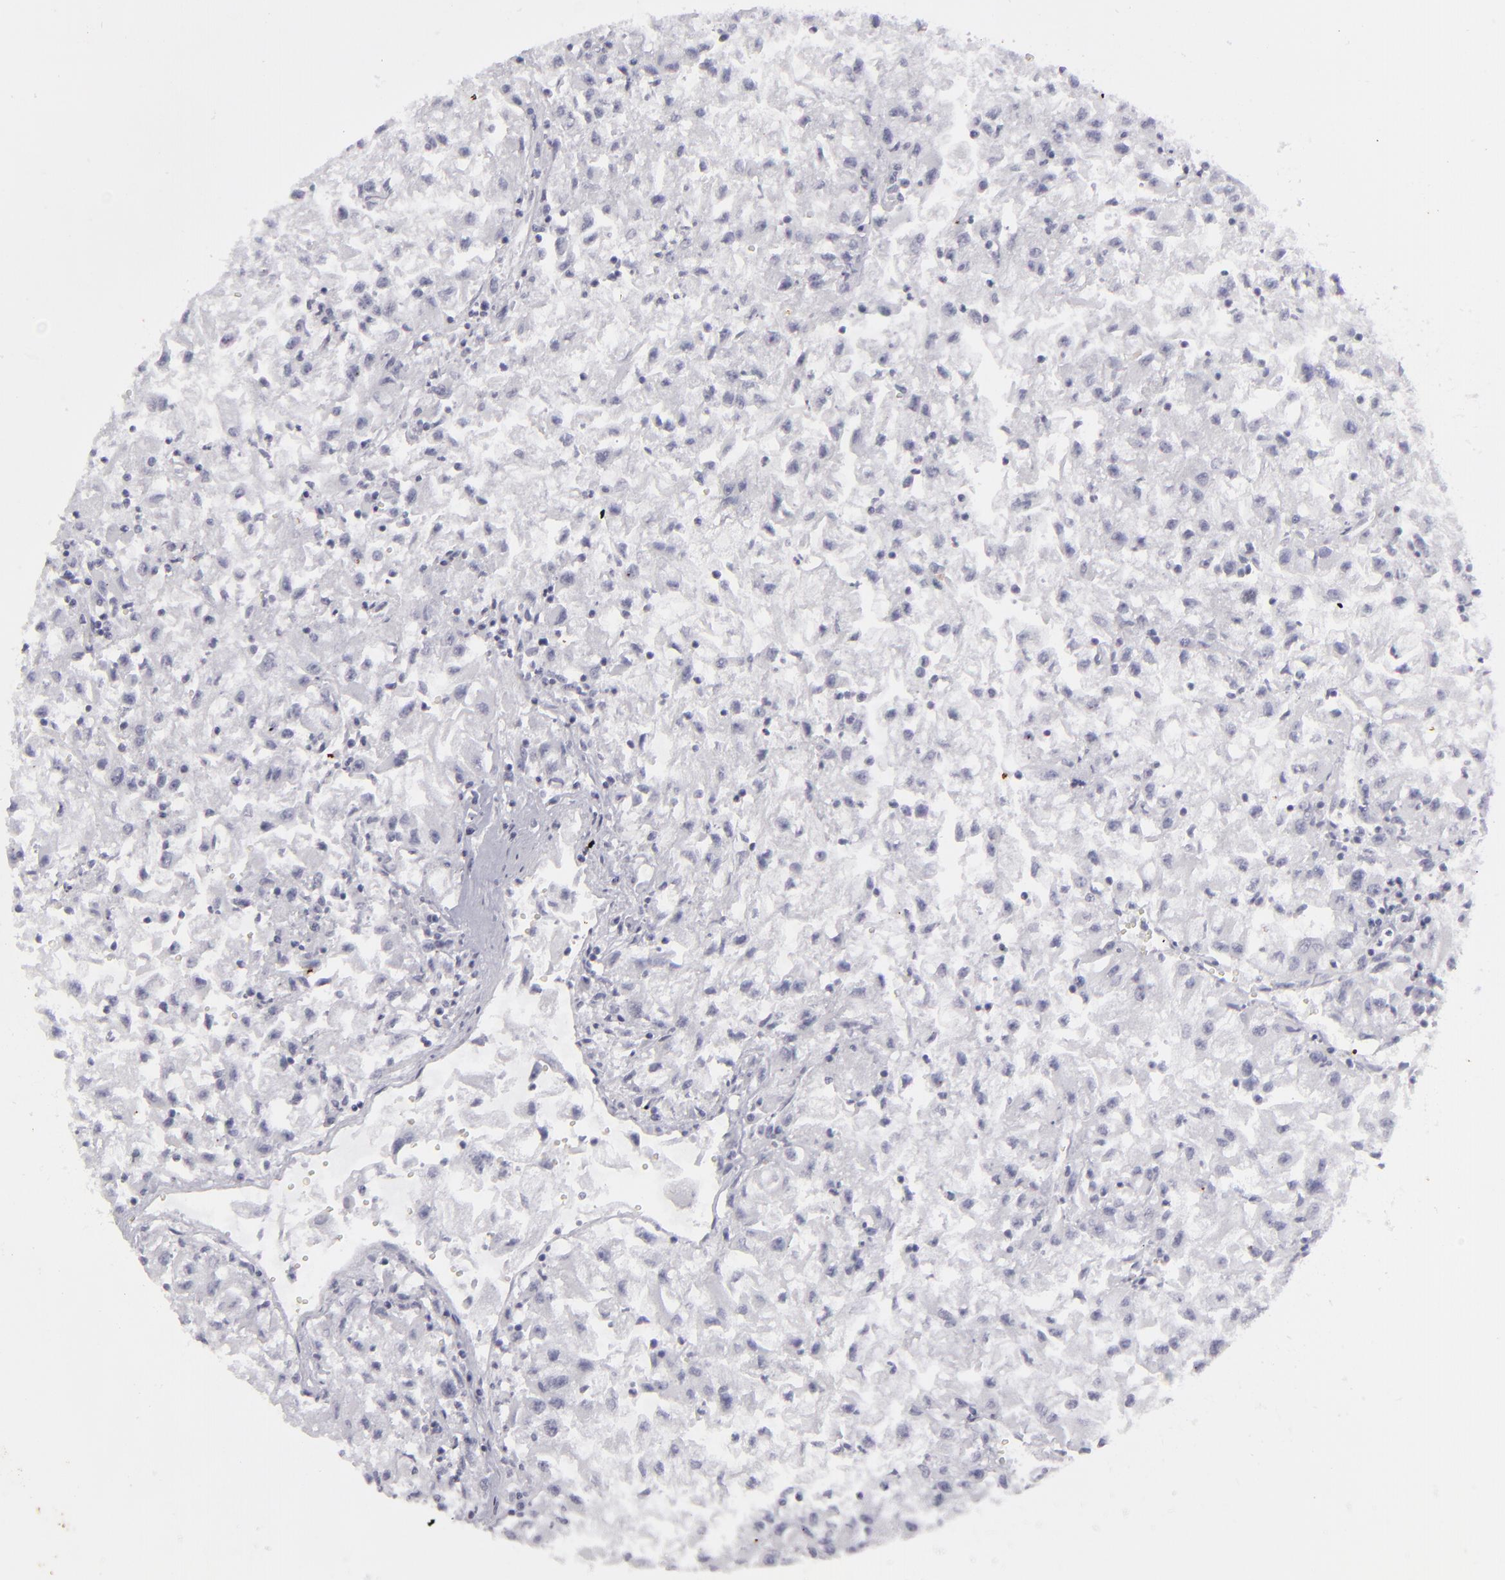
{"staining": {"intensity": "negative", "quantity": "none", "location": "none"}, "tissue": "renal cancer", "cell_type": "Tumor cells", "image_type": "cancer", "snomed": [{"axis": "morphology", "description": "Adenocarcinoma, NOS"}, {"axis": "topography", "description": "Kidney"}], "caption": "An IHC image of renal adenocarcinoma is shown. There is no staining in tumor cells of renal adenocarcinoma.", "gene": "KRT1", "patient": {"sex": "male", "age": 59}}